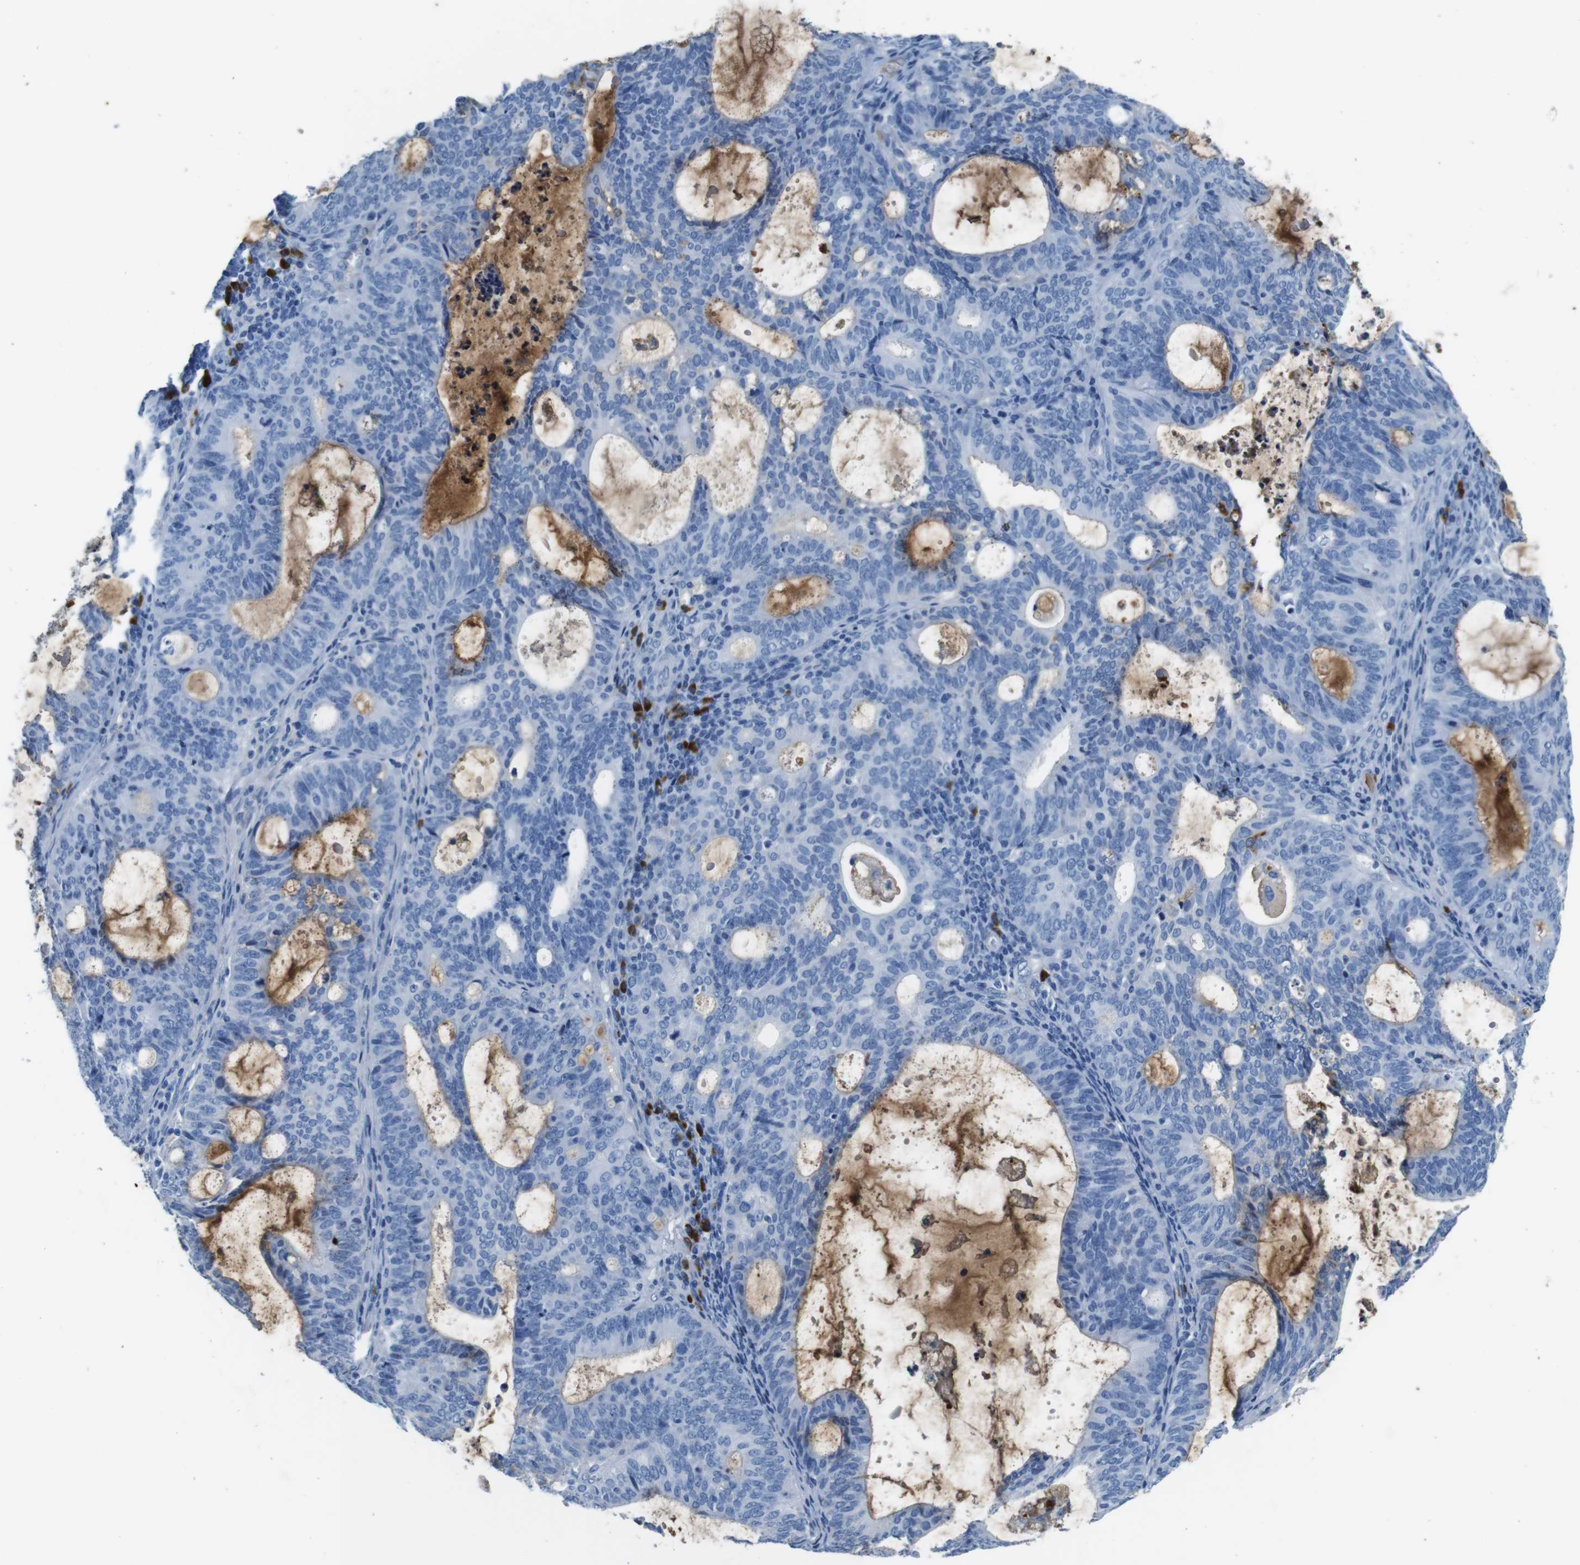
{"staining": {"intensity": "negative", "quantity": "none", "location": "none"}, "tissue": "endometrial cancer", "cell_type": "Tumor cells", "image_type": "cancer", "snomed": [{"axis": "morphology", "description": "Adenocarcinoma, NOS"}, {"axis": "topography", "description": "Uterus"}], "caption": "Human endometrial cancer stained for a protein using immunohistochemistry reveals no positivity in tumor cells.", "gene": "IGKC", "patient": {"sex": "female", "age": 83}}